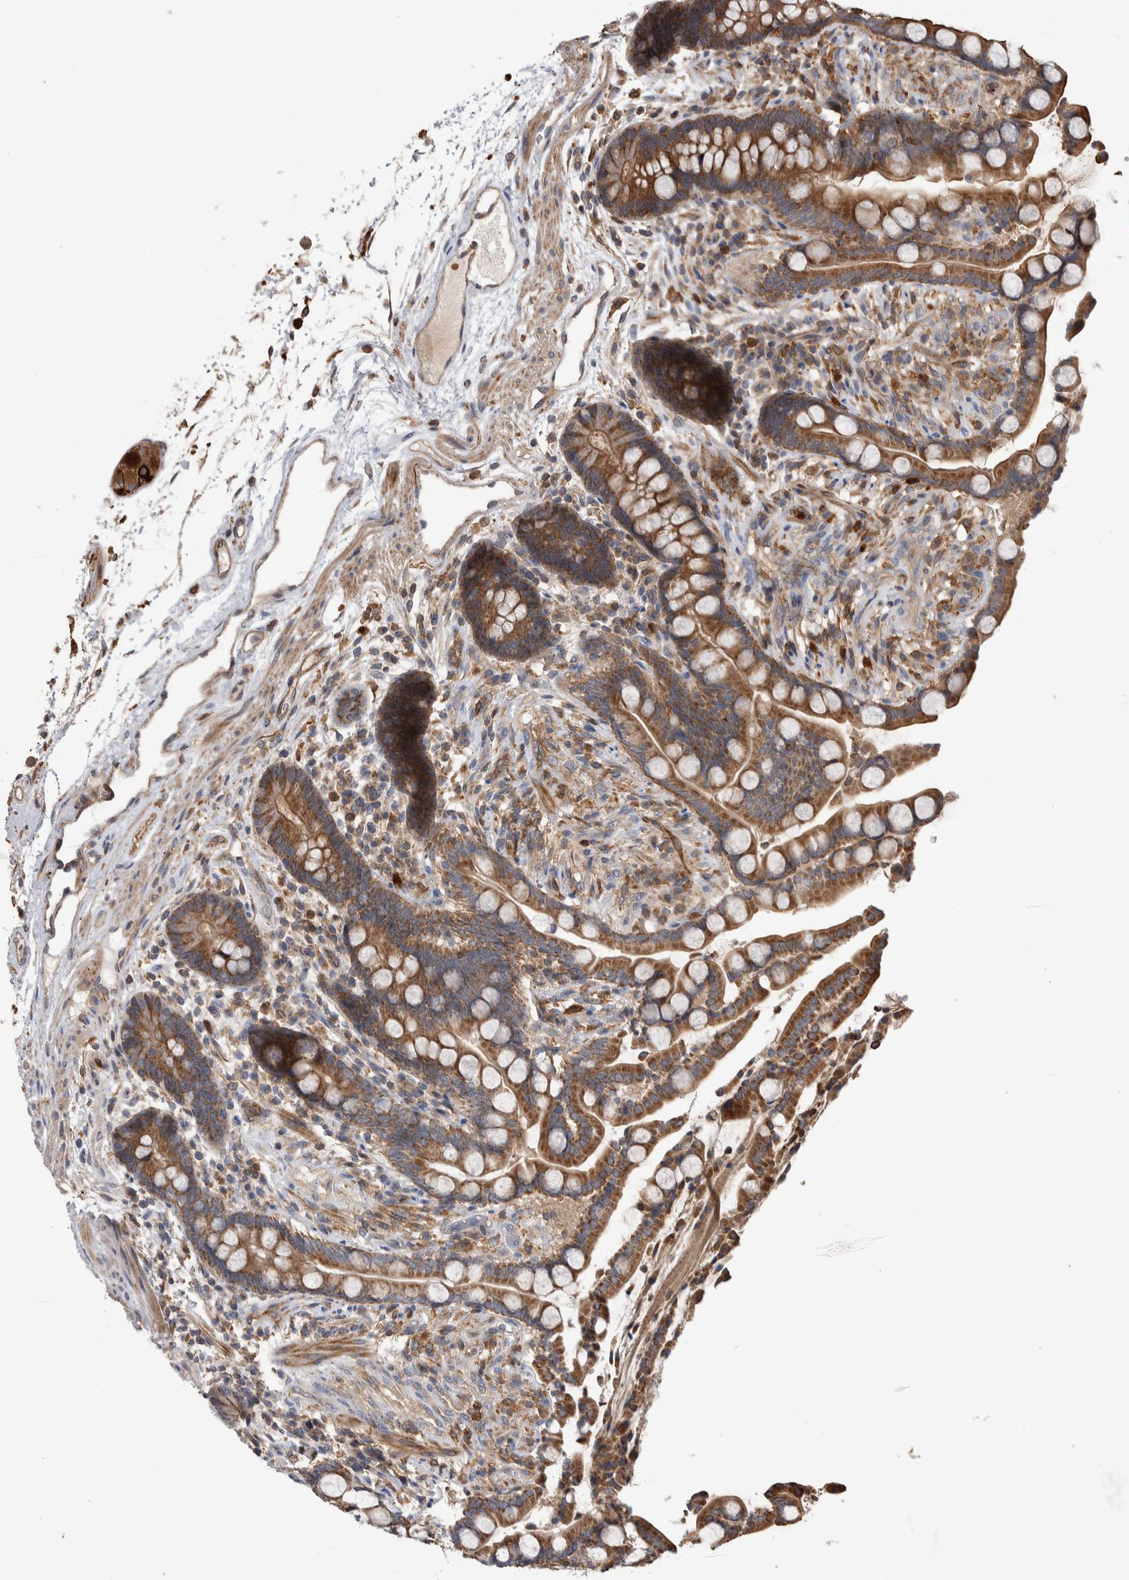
{"staining": {"intensity": "moderate", "quantity": ">75%", "location": "cytoplasmic/membranous"}, "tissue": "colon", "cell_type": "Endothelial cells", "image_type": "normal", "snomed": [{"axis": "morphology", "description": "Normal tissue, NOS"}, {"axis": "topography", "description": "Colon"}], "caption": "Immunohistochemistry (DAB (3,3'-diaminobenzidine)) staining of benign human colon shows moderate cytoplasmic/membranous protein expression in about >75% of endothelial cells.", "gene": "SDCBP", "patient": {"sex": "male", "age": 73}}